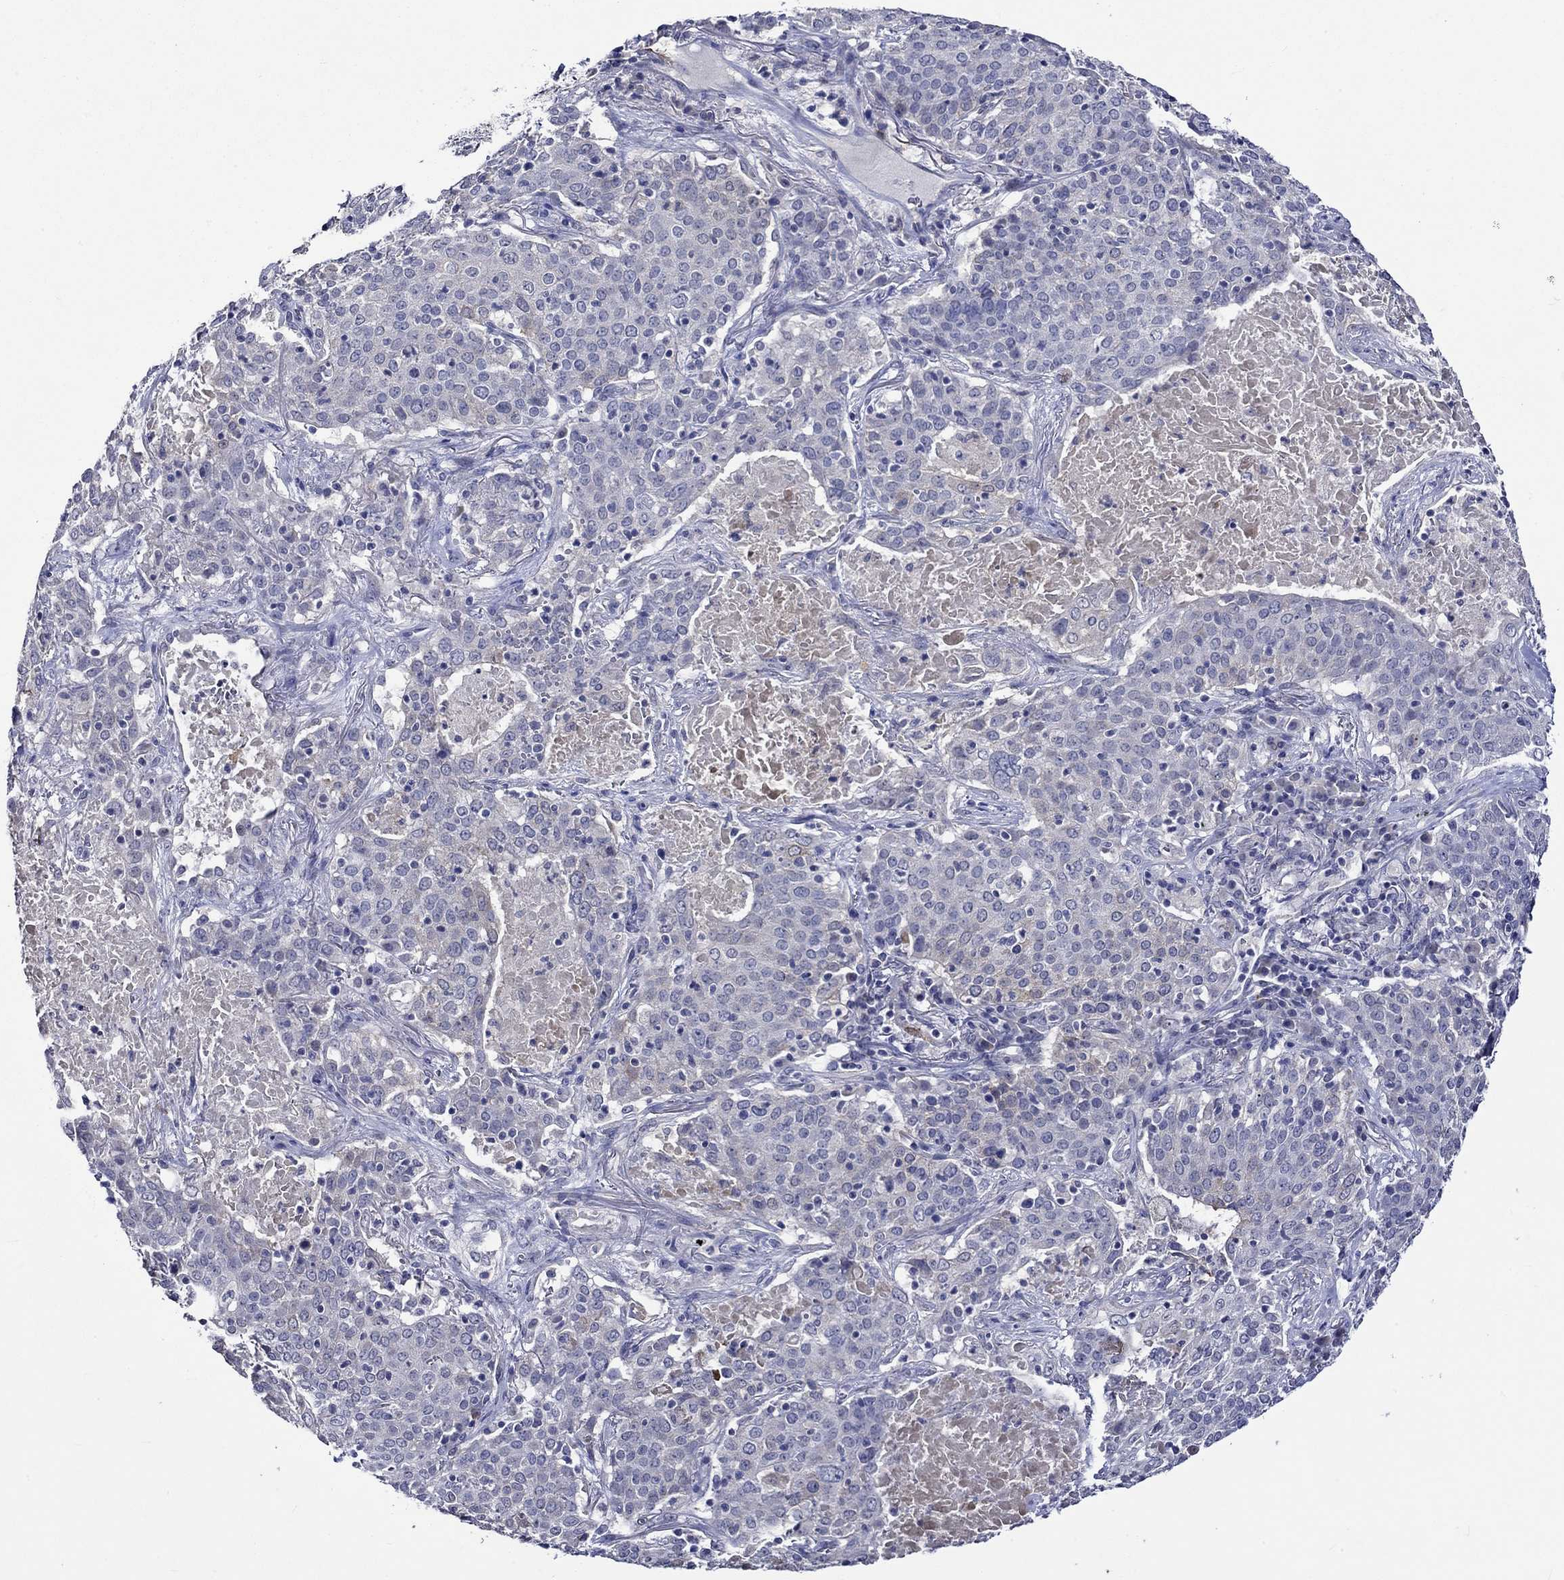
{"staining": {"intensity": "negative", "quantity": "none", "location": "none"}, "tissue": "lung cancer", "cell_type": "Tumor cells", "image_type": "cancer", "snomed": [{"axis": "morphology", "description": "Squamous cell carcinoma, NOS"}, {"axis": "topography", "description": "Lung"}], "caption": "Immunohistochemistry photomicrograph of human lung cancer (squamous cell carcinoma) stained for a protein (brown), which shows no positivity in tumor cells.", "gene": "CRYAB", "patient": {"sex": "male", "age": 82}}